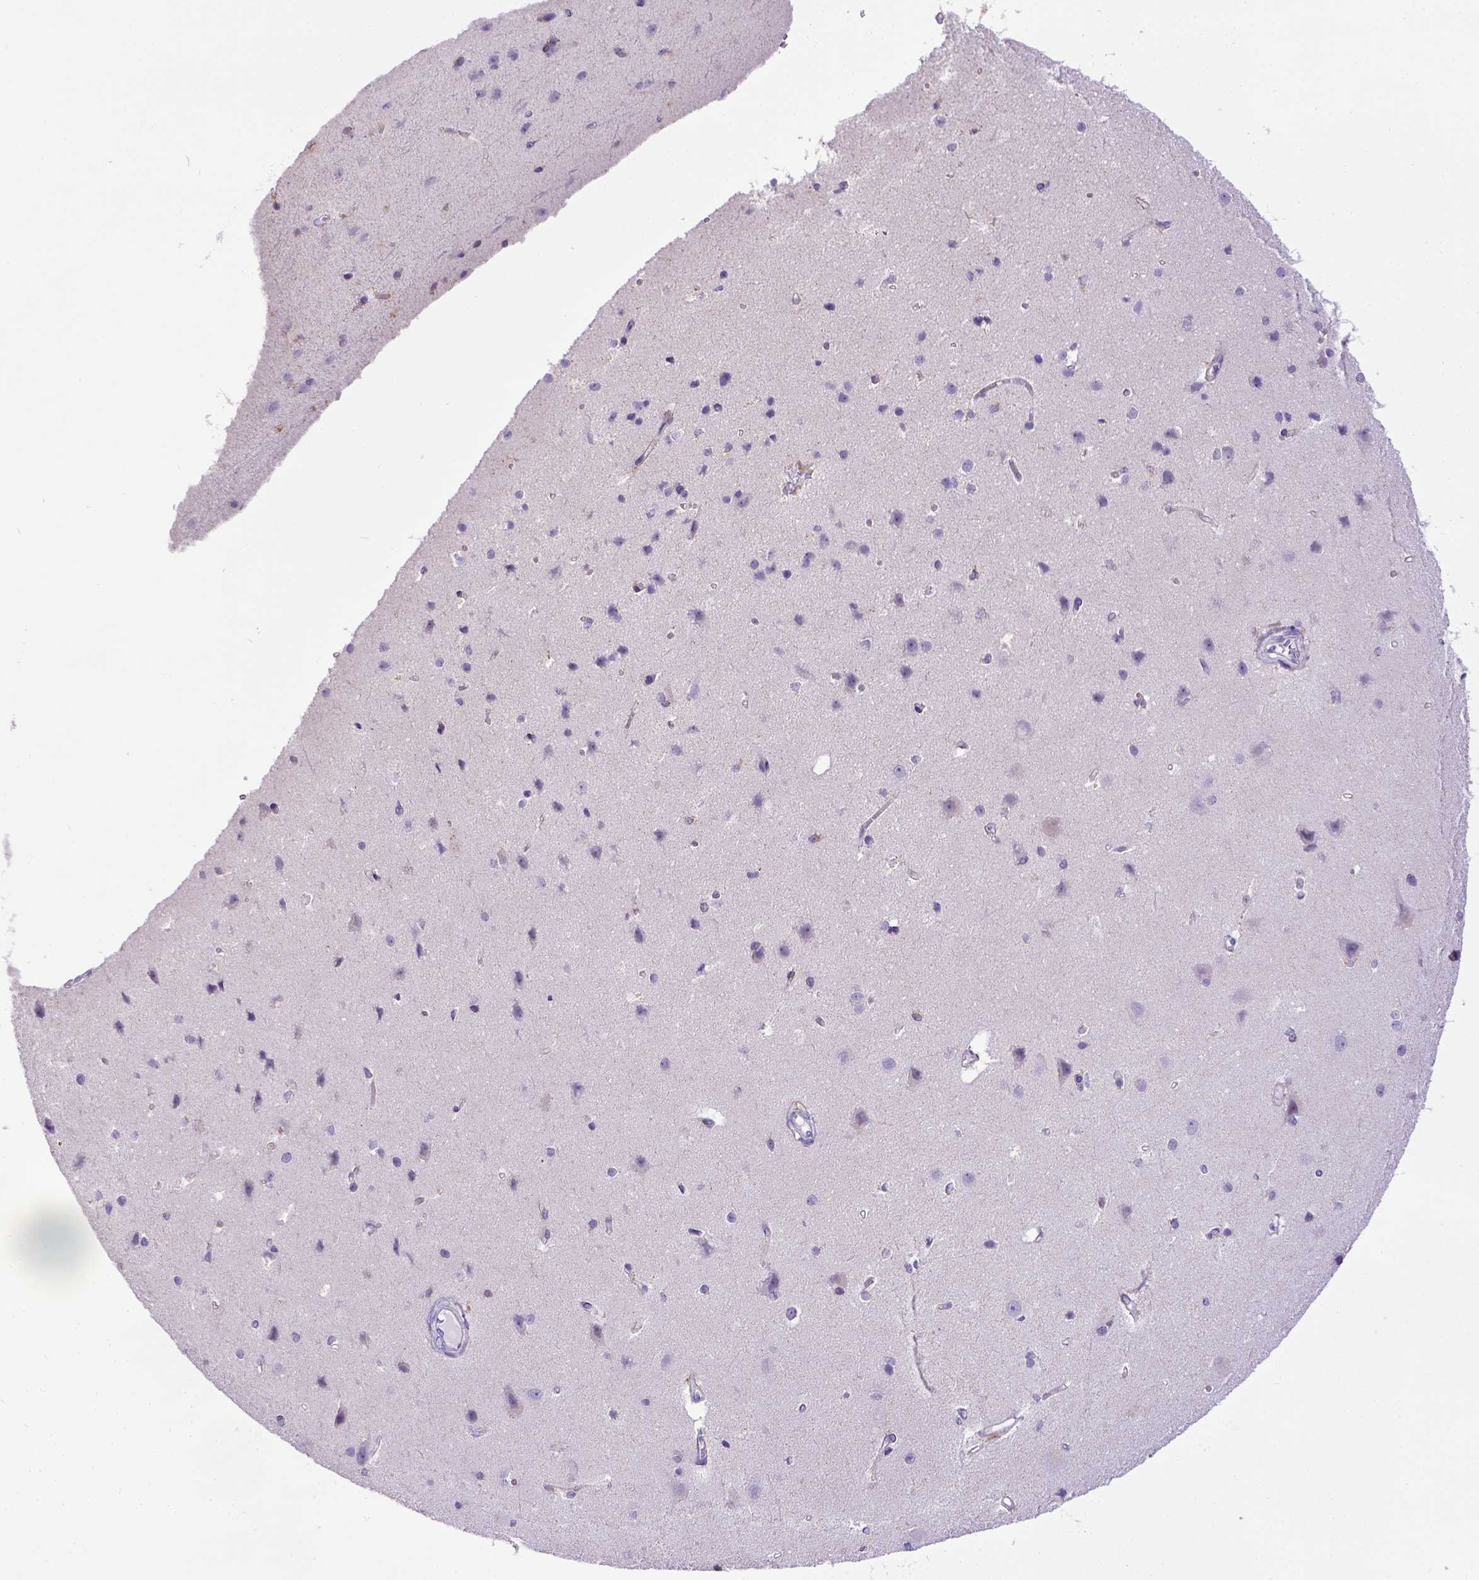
{"staining": {"intensity": "negative", "quantity": "none", "location": "none"}, "tissue": "cerebral cortex", "cell_type": "Endothelial cells", "image_type": "normal", "snomed": [{"axis": "morphology", "description": "Normal tissue, NOS"}, {"axis": "topography", "description": "Cerebral cortex"}], "caption": "Immunohistochemistry histopathology image of normal cerebral cortex stained for a protein (brown), which demonstrates no expression in endothelial cells.", "gene": "SPEF1", "patient": {"sex": "male", "age": 37}}